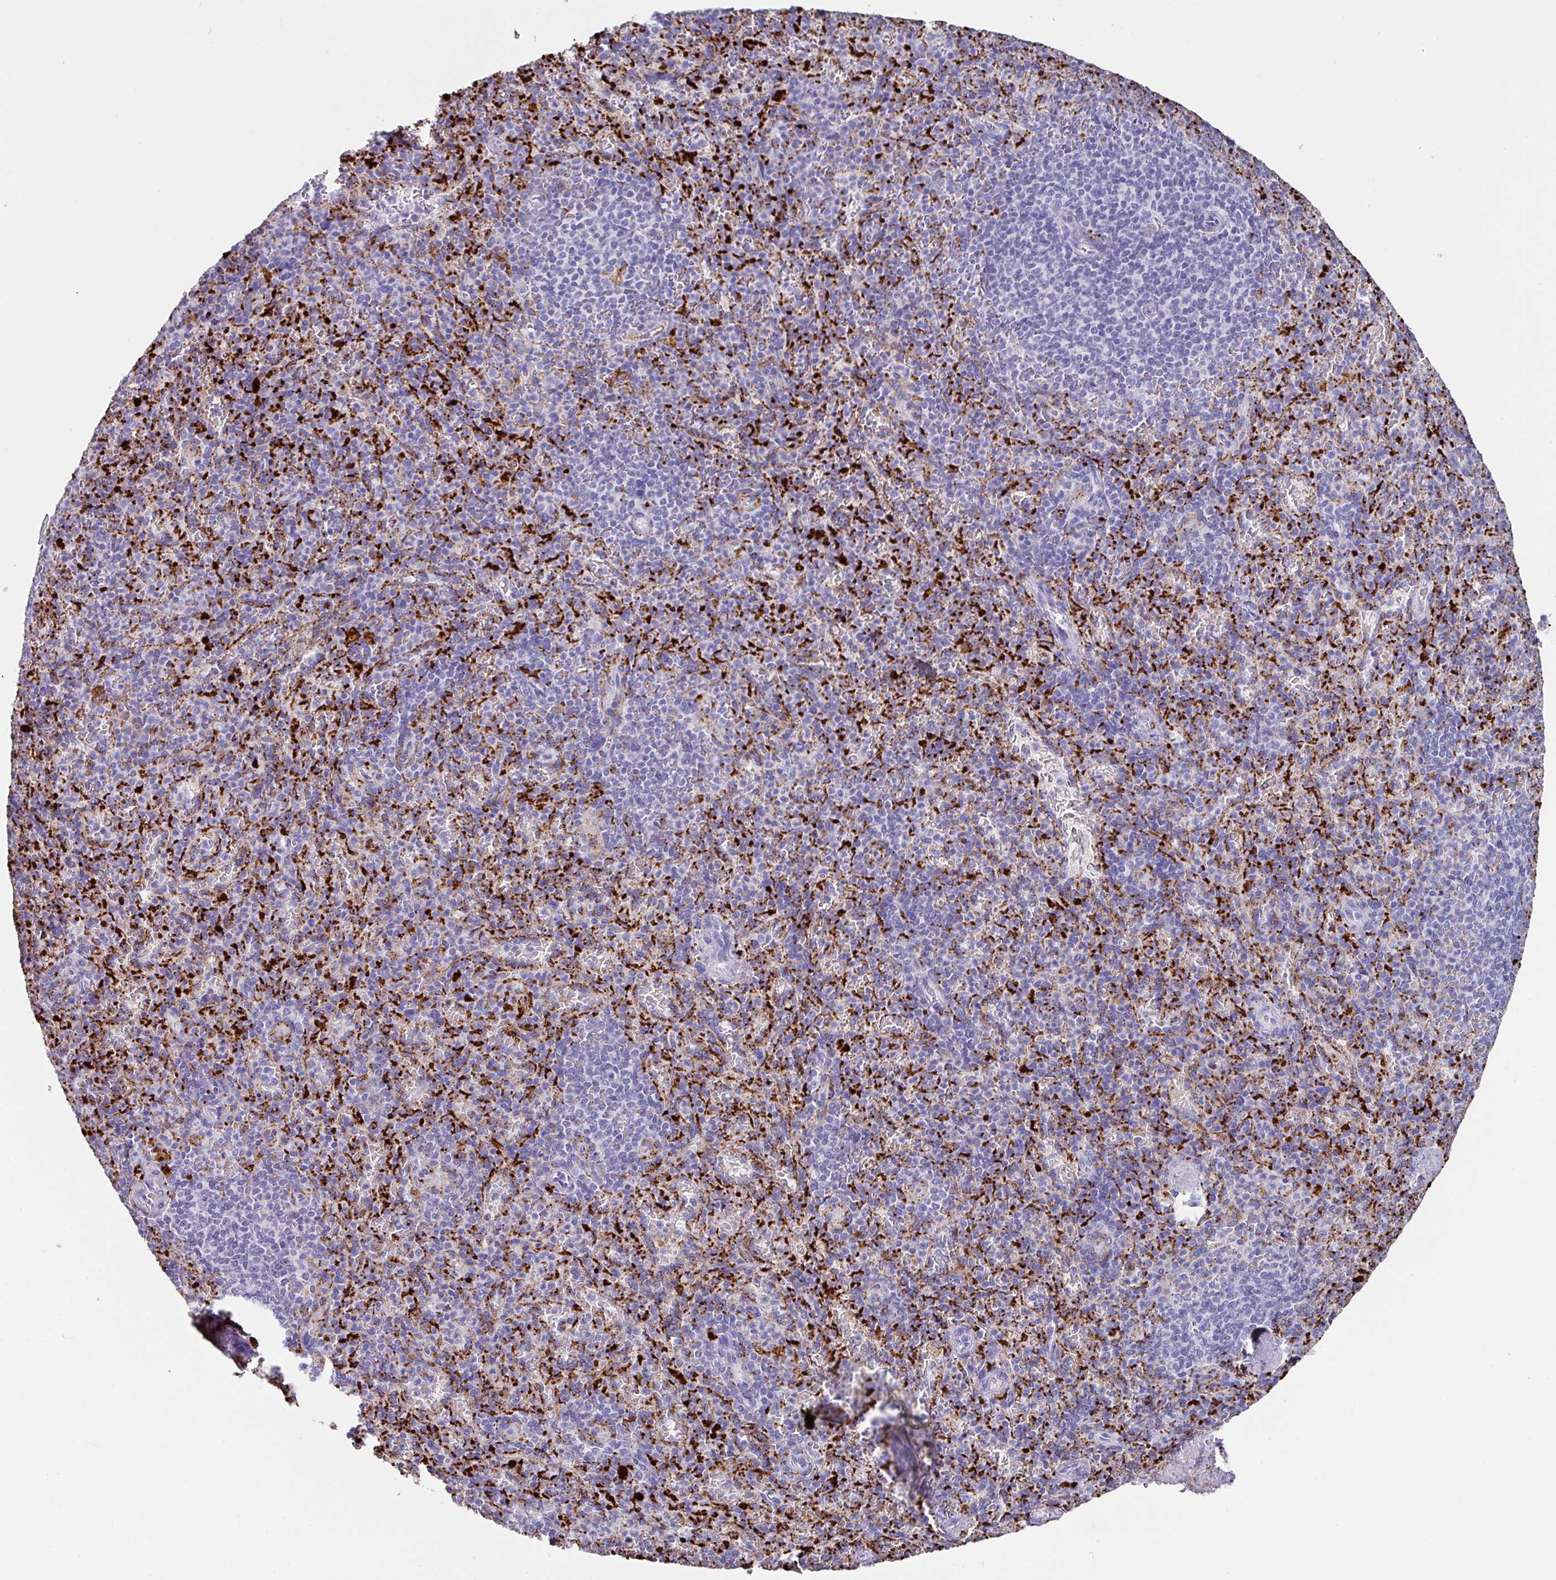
{"staining": {"intensity": "strong", "quantity": "25%-75%", "location": "cytoplasmic/membranous"}, "tissue": "spleen", "cell_type": "Cells in red pulp", "image_type": "normal", "snomed": [{"axis": "morphology", "description": "Normal tissue, NOS"}, {"axis": "topography", "description": "Spleen"}], "caption": "An image of human spleen stained for a protein reveals strong cytoplasmic/membranous brown staining in cells in red pulp.", "gene": "CPVL", "patient": {"sex": "female", "age": 74}}